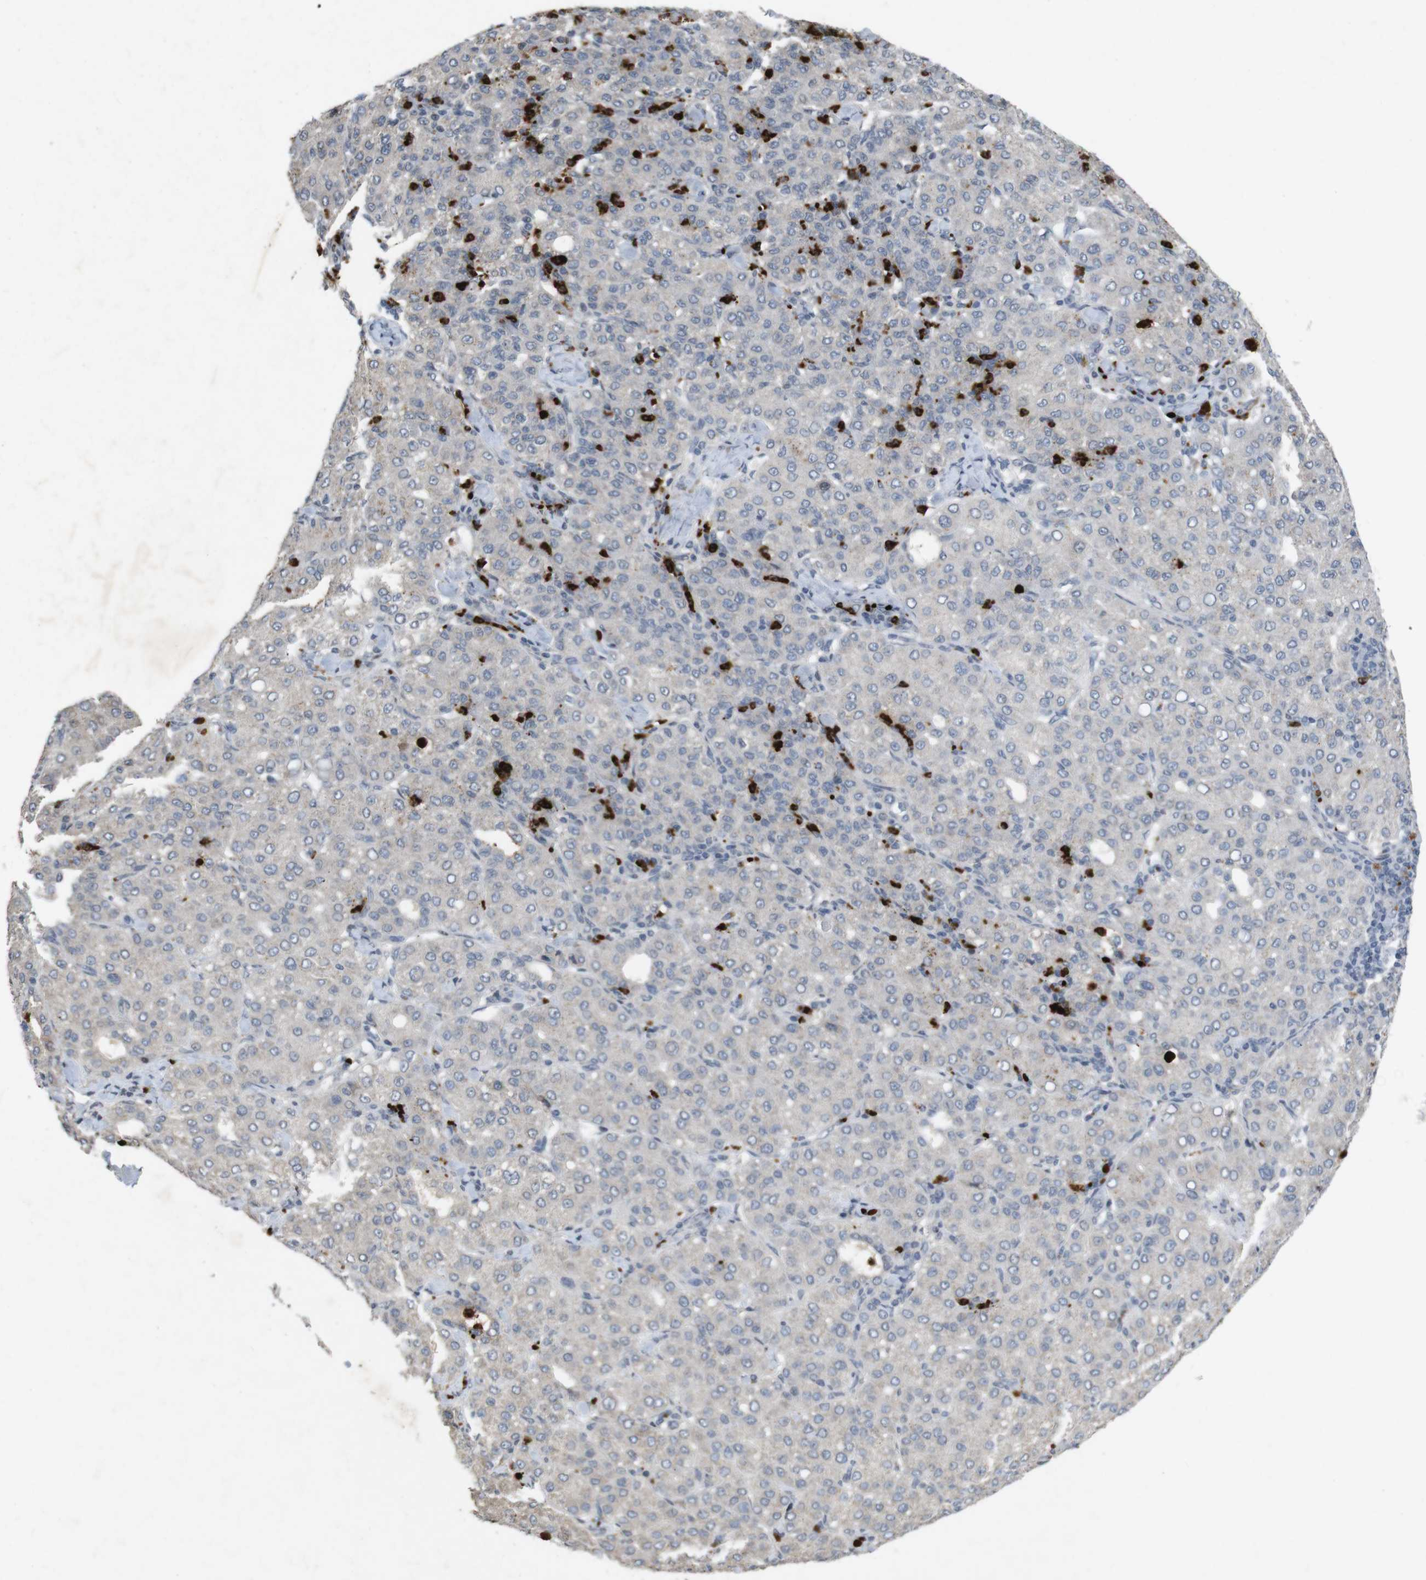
{"staining": {"intensity": "negative", "quantity": "none", "location": "none"}, "tissue": "liver cancer", "cell_type": "Tumor cells", "image_type": "cancer", "snomed": [{"axis": "morphology", "description": "Carcinoma, Hepatocellular, NOS"}, {"axis": "topography", "description": "Liver"}], "caption": "A photomicrograph of human liver cancer (hepatocellular carcinoma) is negative for staining in tumor cells.", "gene": "TSPAN14", "patient": {"sex": "male", "age": 65}}